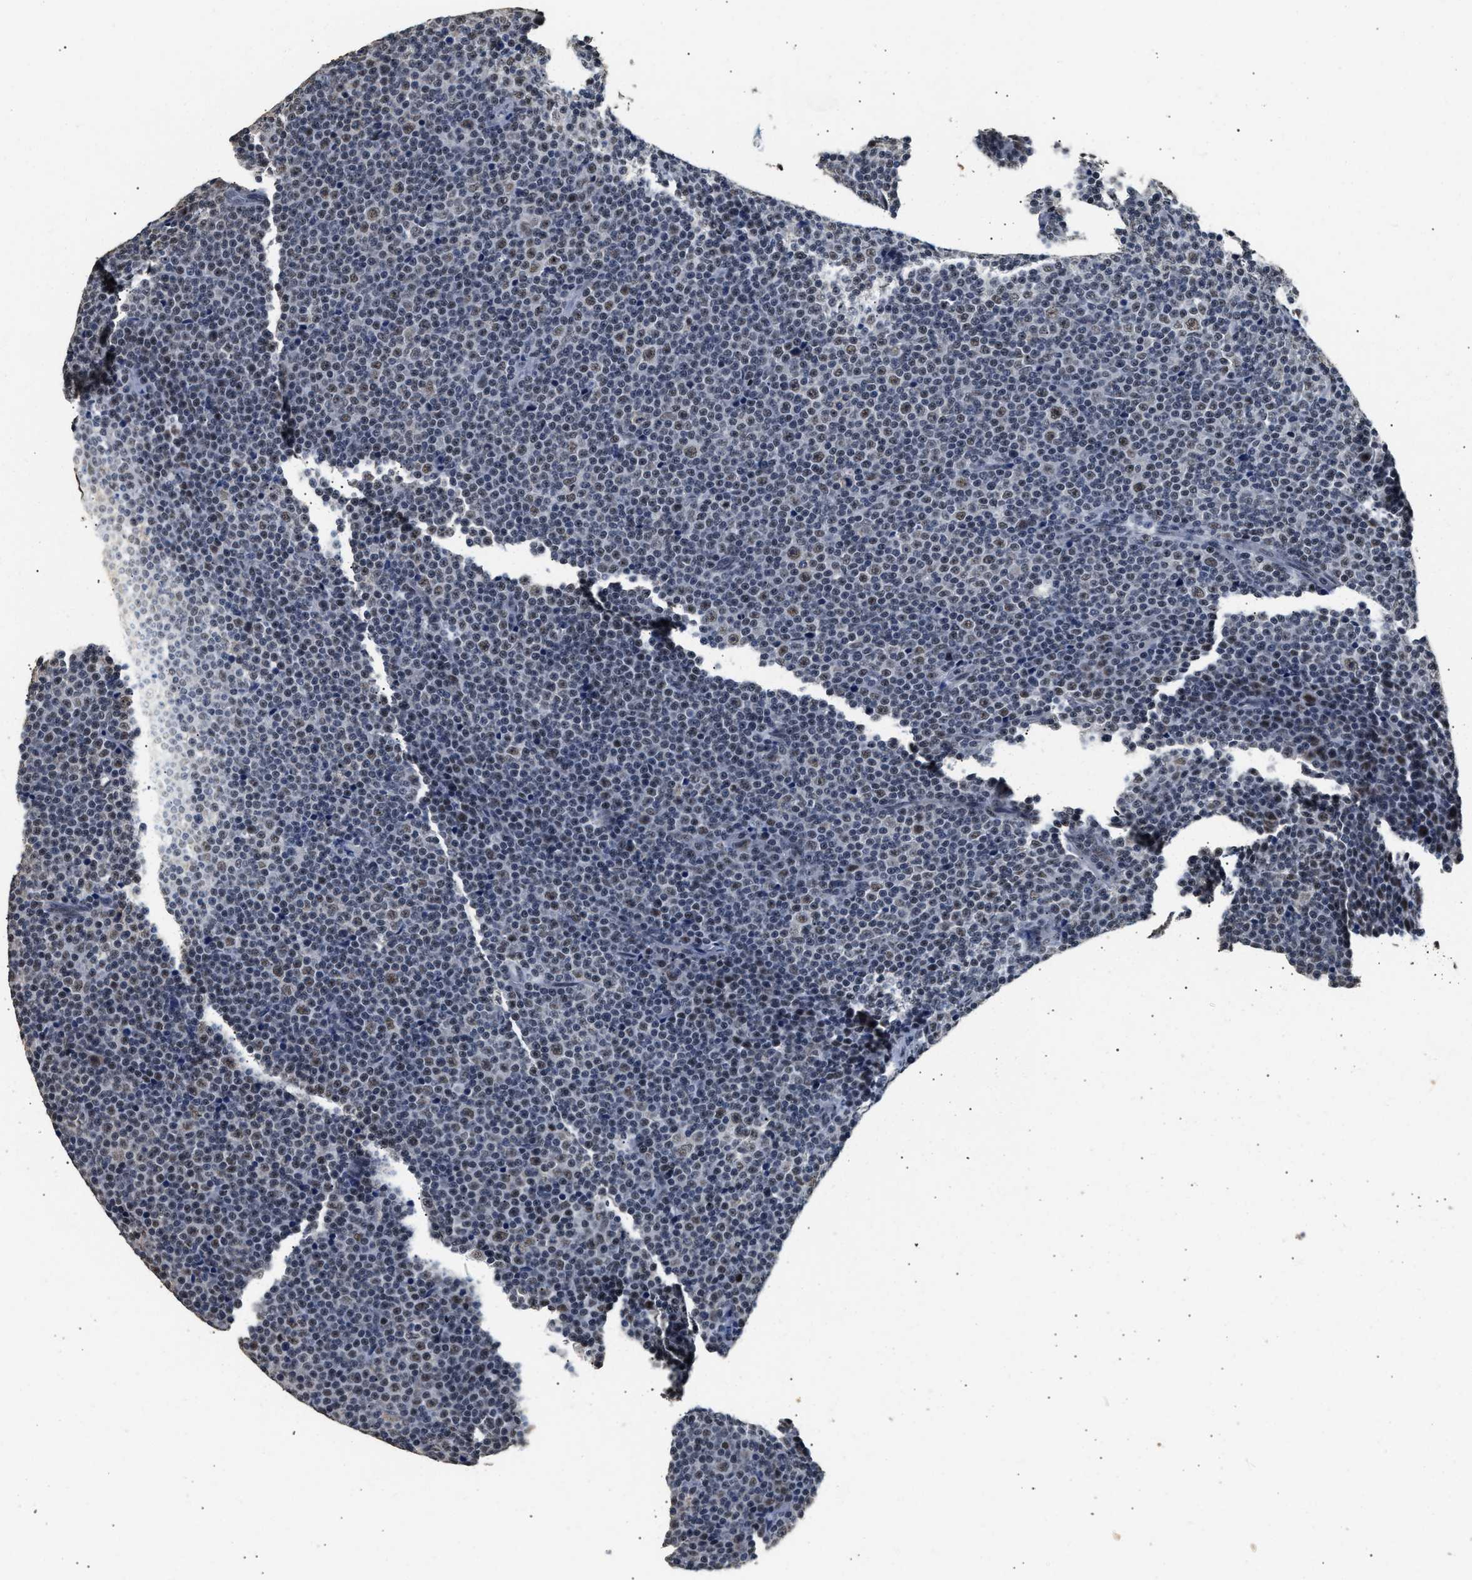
{"staining": {"intensity": "weak", "quantity": "<25%", "location": "nuclear"}, "tissue": "lymphoma", "cell_type": "Tumor cells", "image_type": "cancer", "snomed": [{"axis": "morphology", "description": "Malignant lymphoma, non-Hodgkin's type, Low grade"}, {"axis": "topography", "description": "Lymph node"}], "caption": "DAB immunohistochemical staining of lymphoma reveals no significant expression in tumor cells.", "gene": "THOC1", "patient": {"sex": "female", "age": 67}}